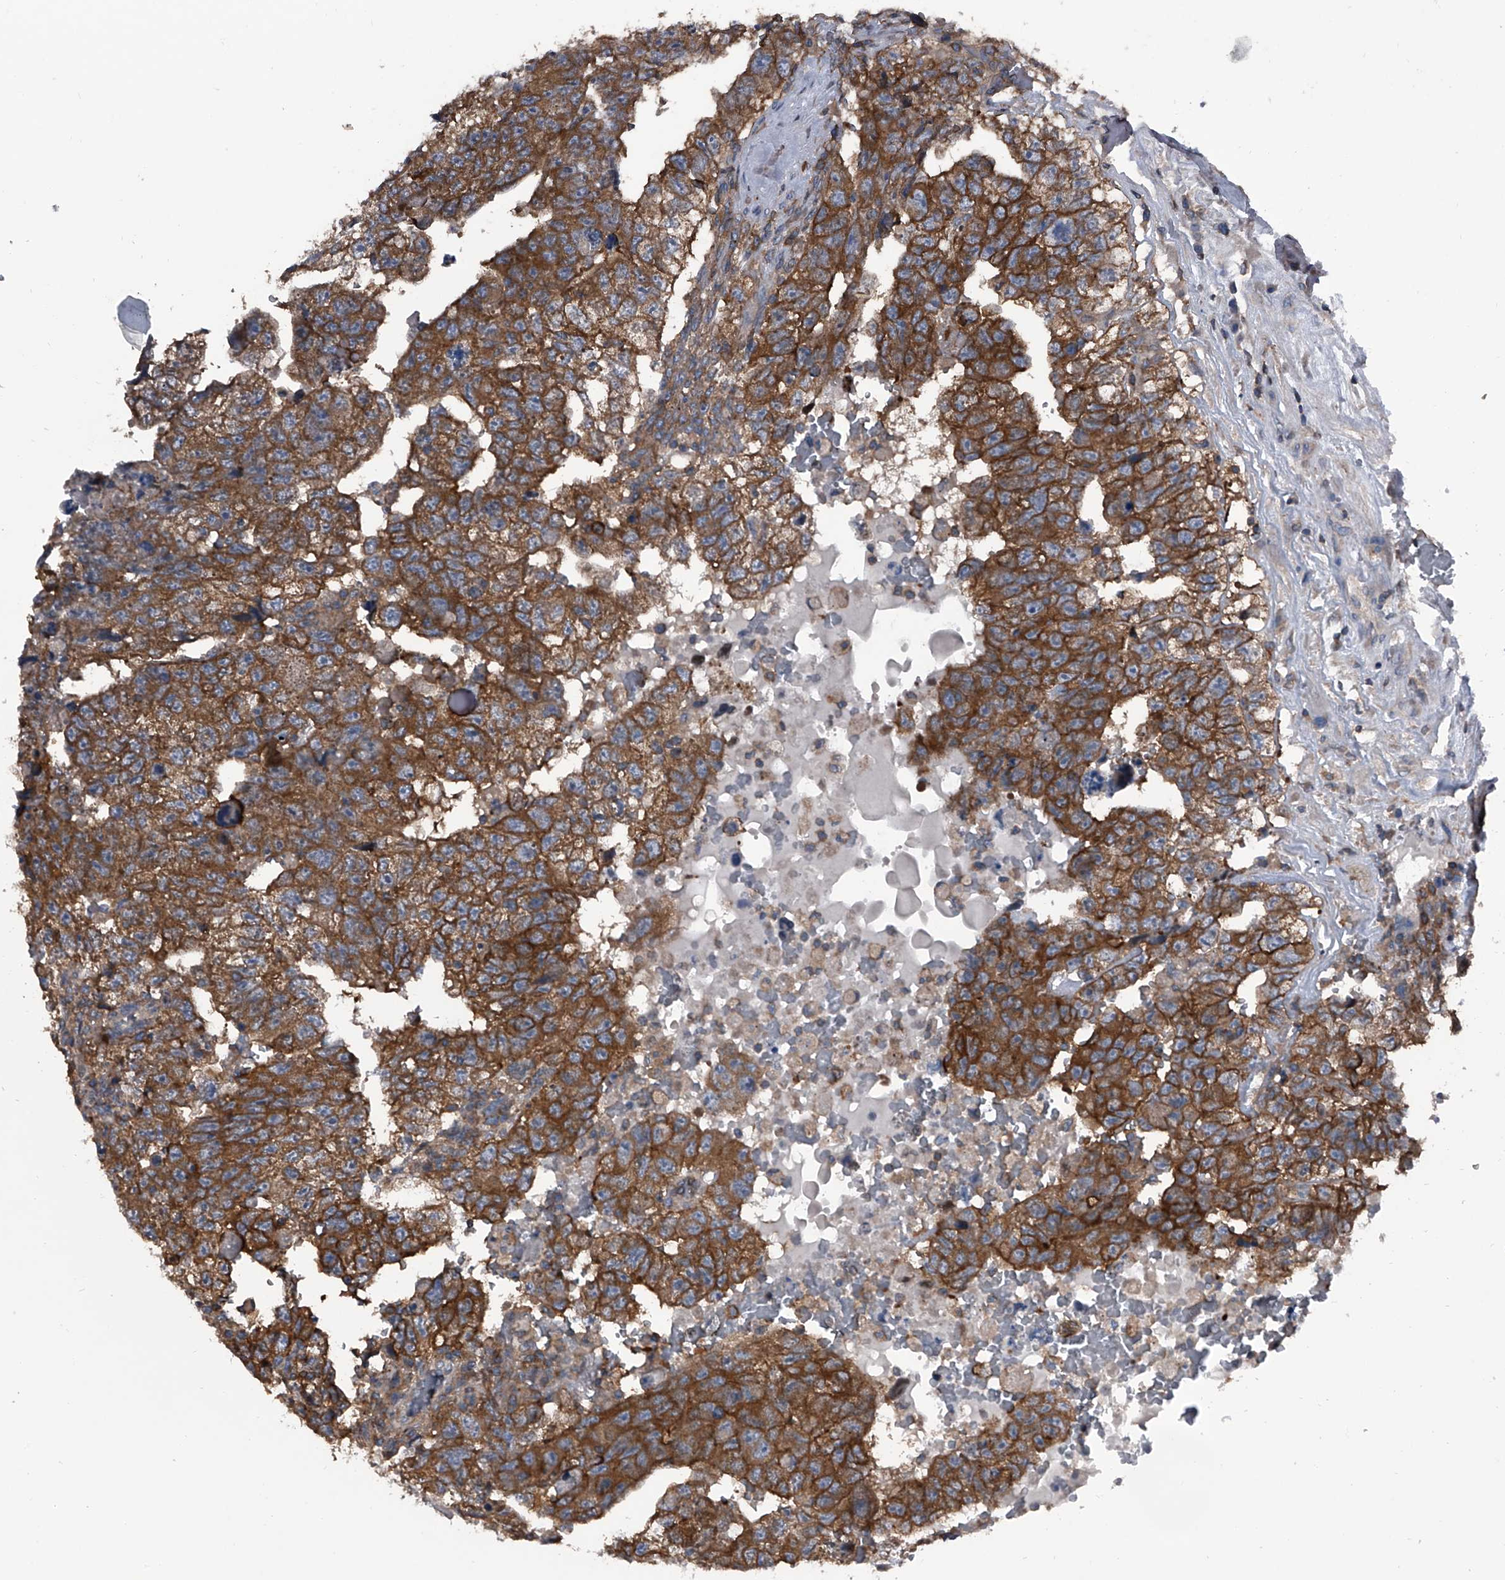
{"staining": {"intensity": "strong", "quantity": ">75%", "location": "cytoplasmic/membranous"}, "tissue": "testis cancer", "cell_type": "Tumor cells", "image_type": "cancer", "snomed": [{"axis": "morphology", "description": "Carcinoma, Embryonal, NOS"}, {"axis": "topography", "description": "Testis"}], "caption": "Testis embryonal carcinoma stained for a protein exhibits strong cytoplasmic/membranous positivity in tumor cells.", "gene": "PIP5K1A", "patient": {"sex": "male", "age": 36}}